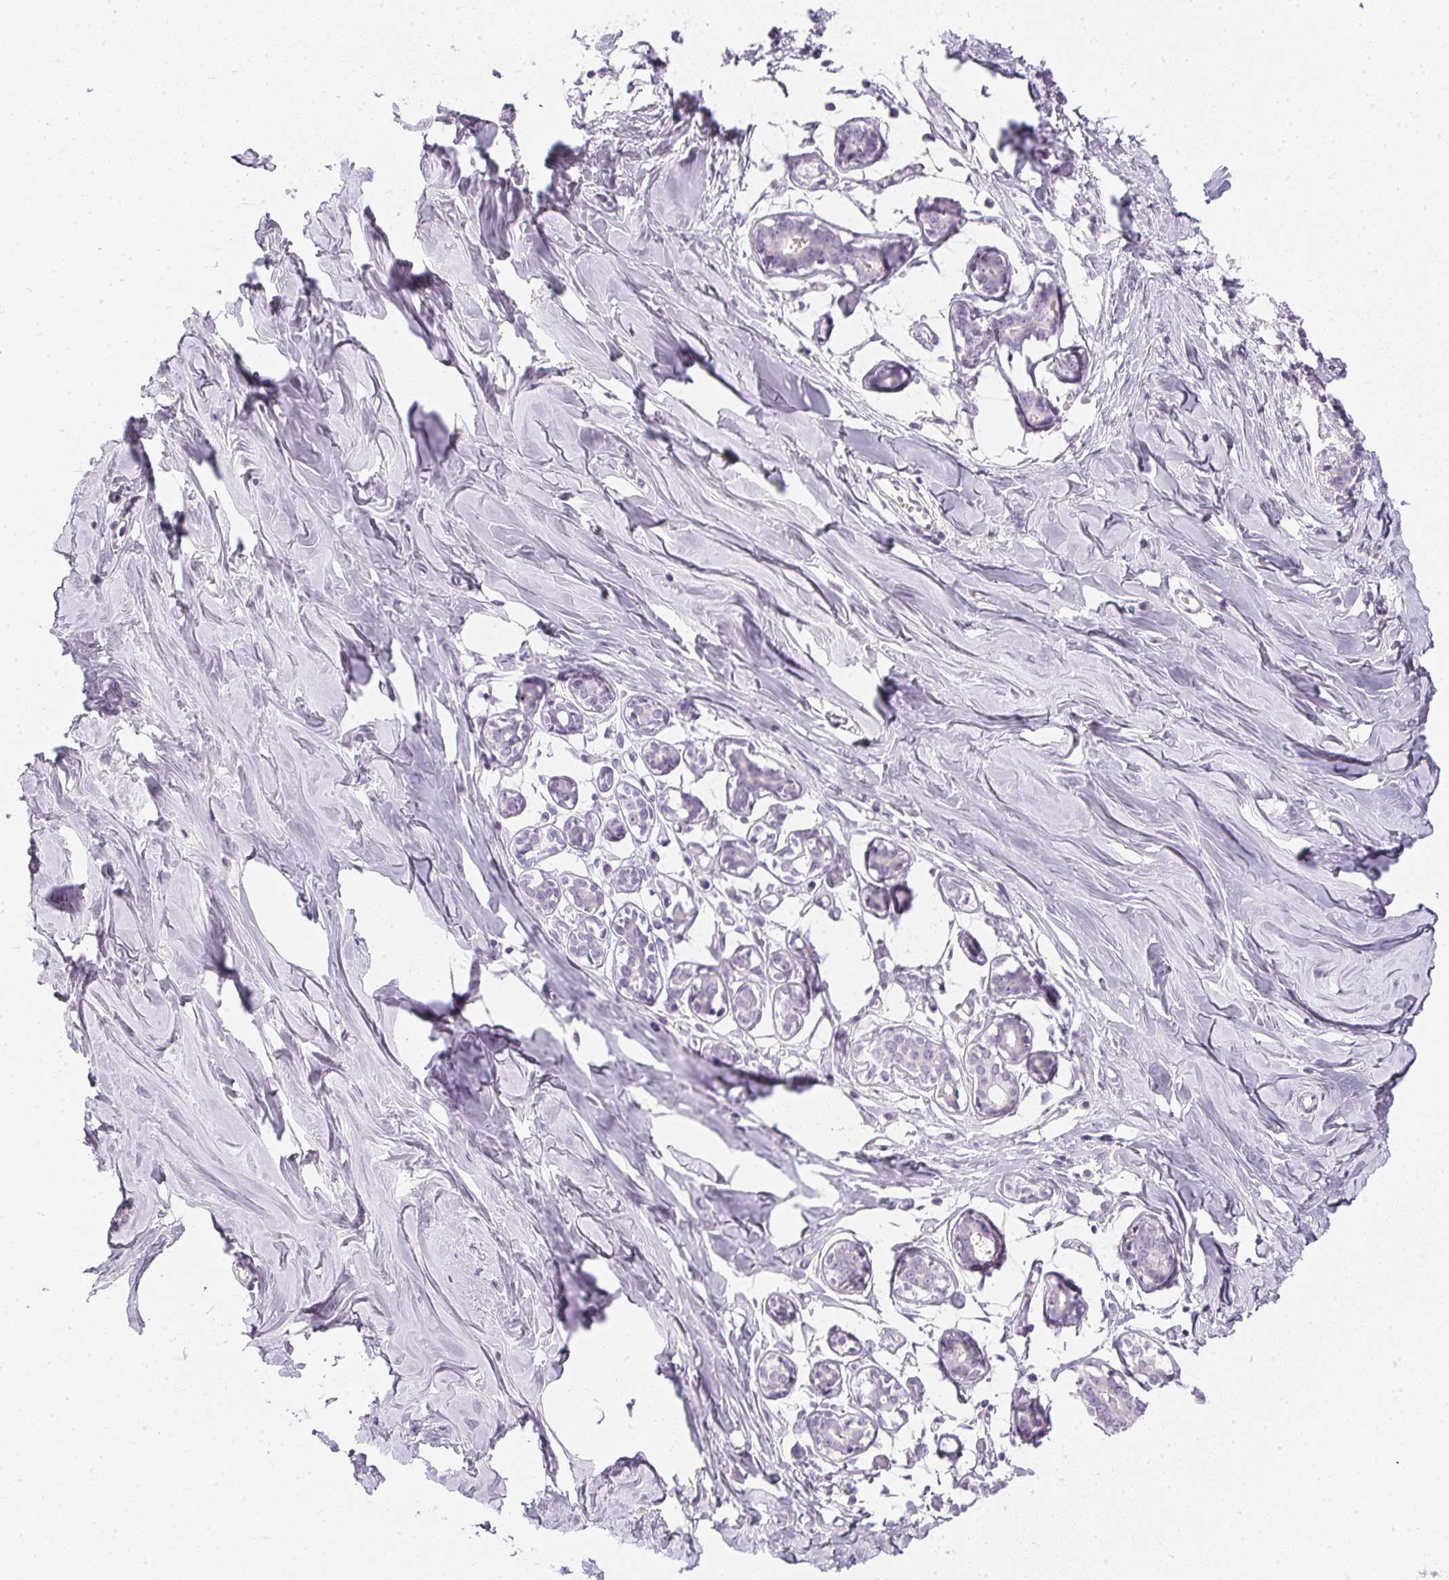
{"staining": {"intensity": "negative", "quantity": "none", "location": "none"}, "tissue": "breast", "cell_type": "Adipocytes", "image_type": "normal", "snomed": [{"axis": "morphology", "description": "Normal tissue, NOS"}, {"axis": "topography", "description": "Breast"}], "caption": "This is an immunohistochemistry micrograph of normal breast. There is no staining in adipocytes.", "gene": "PPY", "patient": {"sex": "female", "age": 27}}